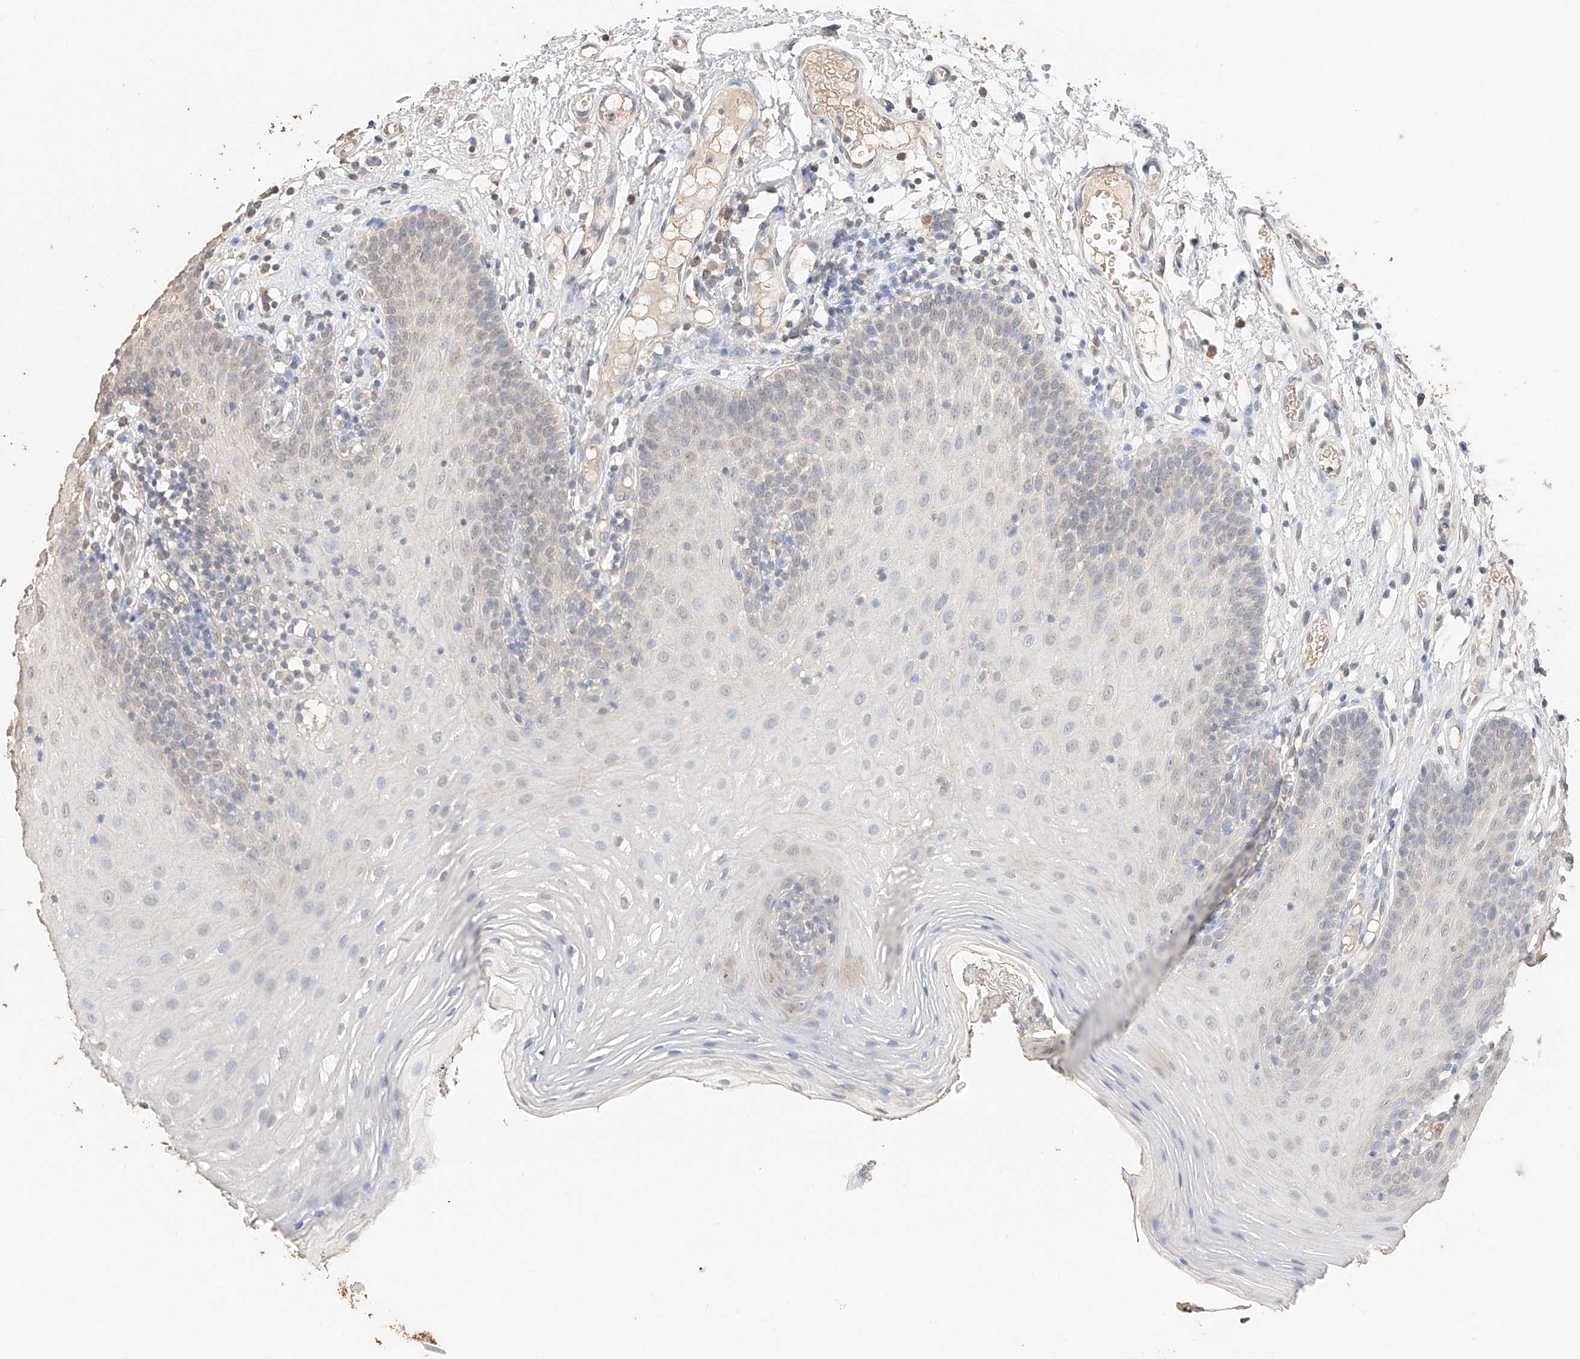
{"staining": {"intensity": "weak", "quantity": "<25%", "location": "nuclear"}, "tissue": "oral mucosa", "cell_type": "Squamous epithelial cells", "image_type": "normal", "snomed": [{"axis": "morphology", "description": "Normal tissue, NOS"}, {"axis": "topography", "description": "Oral tissue"}], "caption": "Squamous epithelial cells show no significant protein positivity in benign oral mucosa. Brightfield microscopy of immunohistochemistry (IHC) stained with DAB (3,3'-diaminobenzidine) (brown) and hematoxylin (blue), captured at high magnification.", "gene": "IL22RA2", "patient": {"sex": "male", "age": 74}}